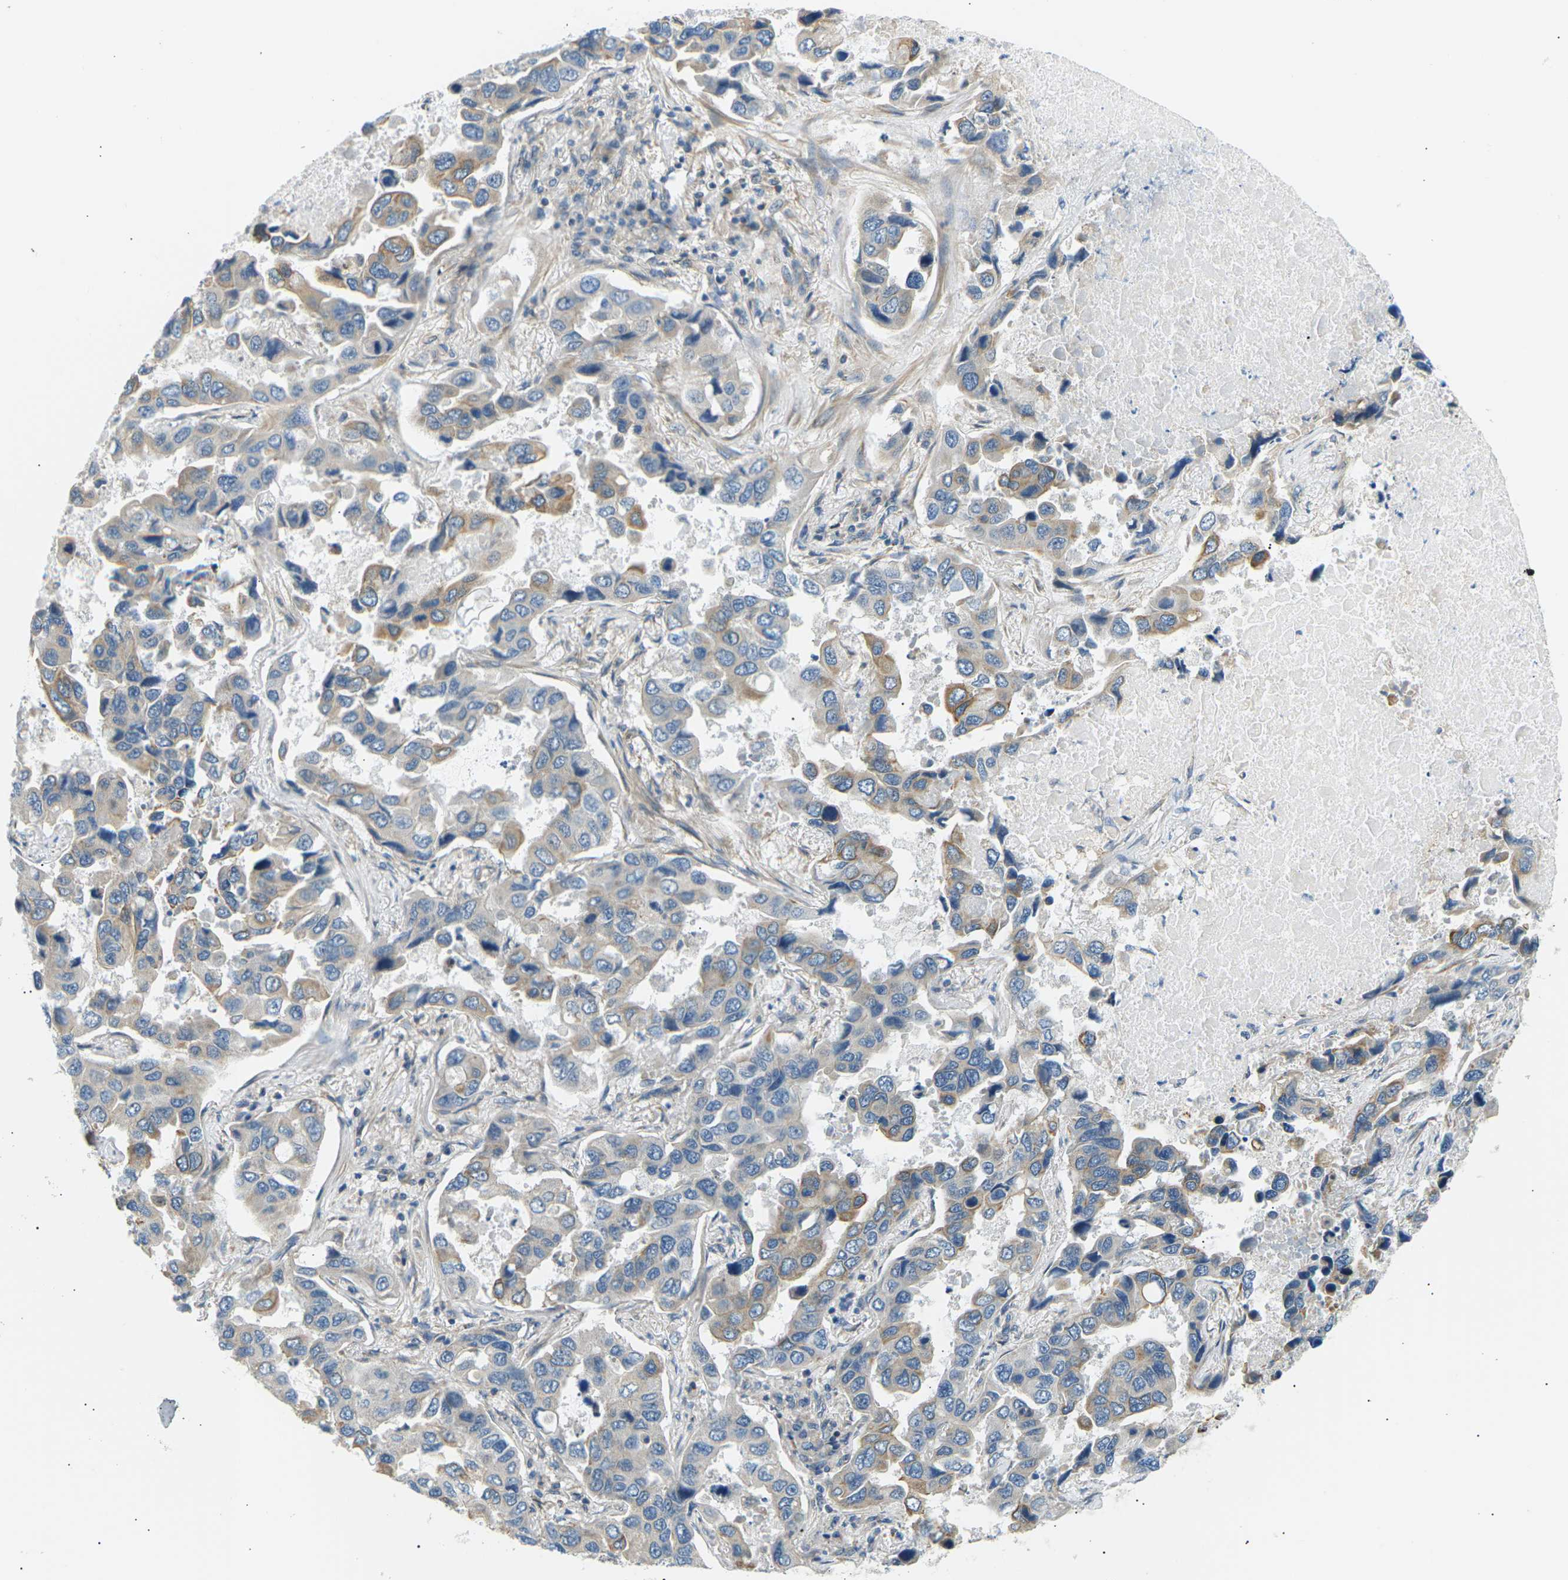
{"staining": {"intensity": "moderate", "quantity": "<25%", "location": "cytoplasmic/membranous"}, "tissue": "lung cancer", "cell_type": "Tumor cells", "image_type": "cancer", "snomed": [{"axis": "morphology", "description": "Adenocarcinoma, NOS"}, {"axis": "topography", "description": "Lung"}], "caption": "Immunohistochemistry histopathology image of lung cancer stained for a protein (brown), which demonstrates low levels of moderate cytoplasmic/membranous staining in about <25% of tumor cells.", "gene": "TBC1D8", "patient": {"sex": "male", "age": 64}}